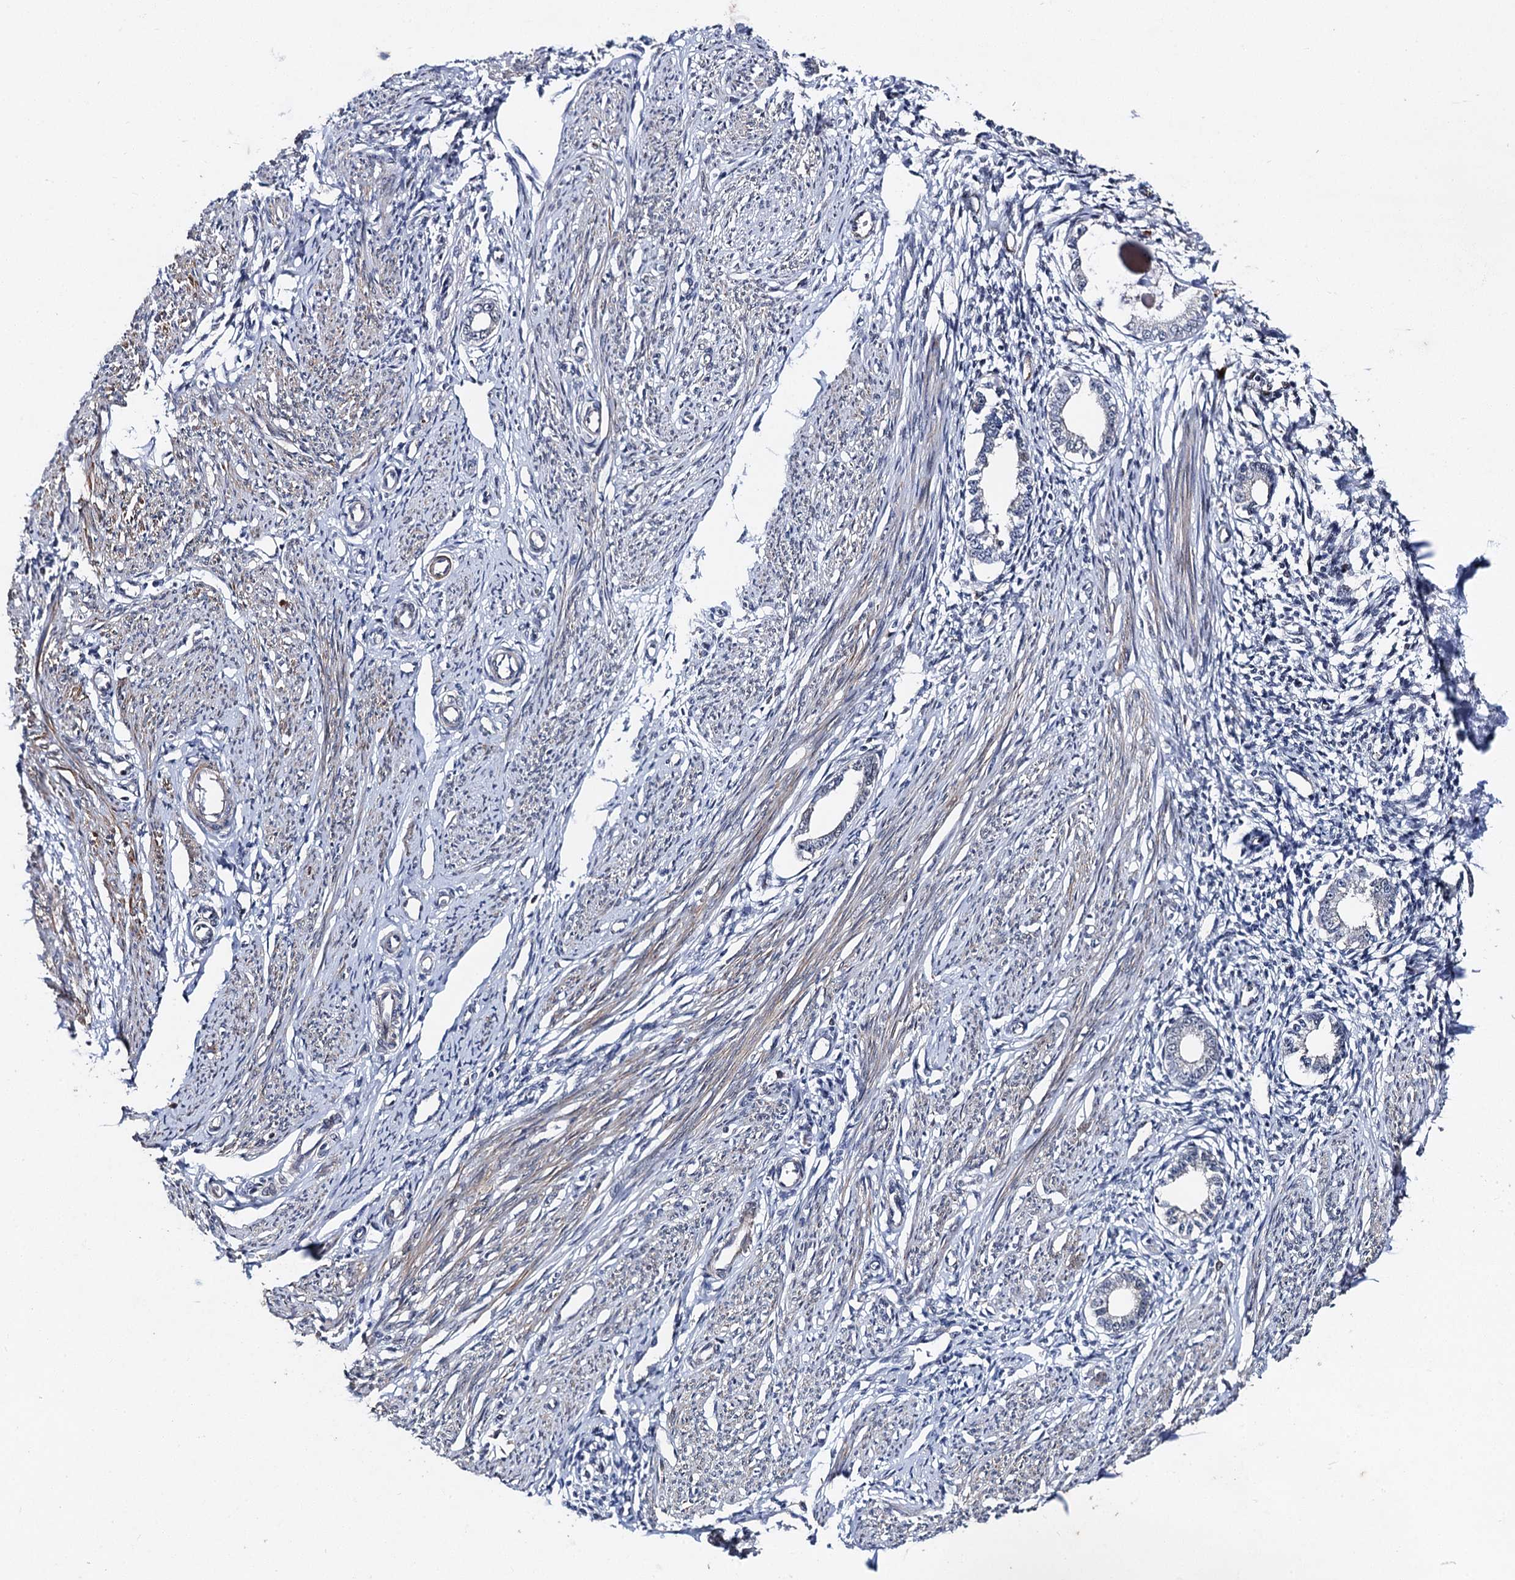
{"staining": {"intensity": "negative", "quantity": "none", "location": "none"}, "tissue": "endometrium", "cell_type": "Cells in endometrial stroma", "image_type": "normal", "snomed": [{"axis": "morphology", "description": "Normal tissue, NOS"}, {"axis": "topography", "description": "Endometrium"}], "caption": "DAB (3,3'-diaminobenzidine) immunohistochemical staining of benign human endometrium displays no significant expression in cells in endometrial stroma. Brightfield microscopy of immunohistochemistry stained with DAB (3,3'-diaminobenzidine) (brown) and hematoxylin (blue), captured at high magnification.", "gene": "PPTC7", "patient": {"sex": "female", "age": 56}}